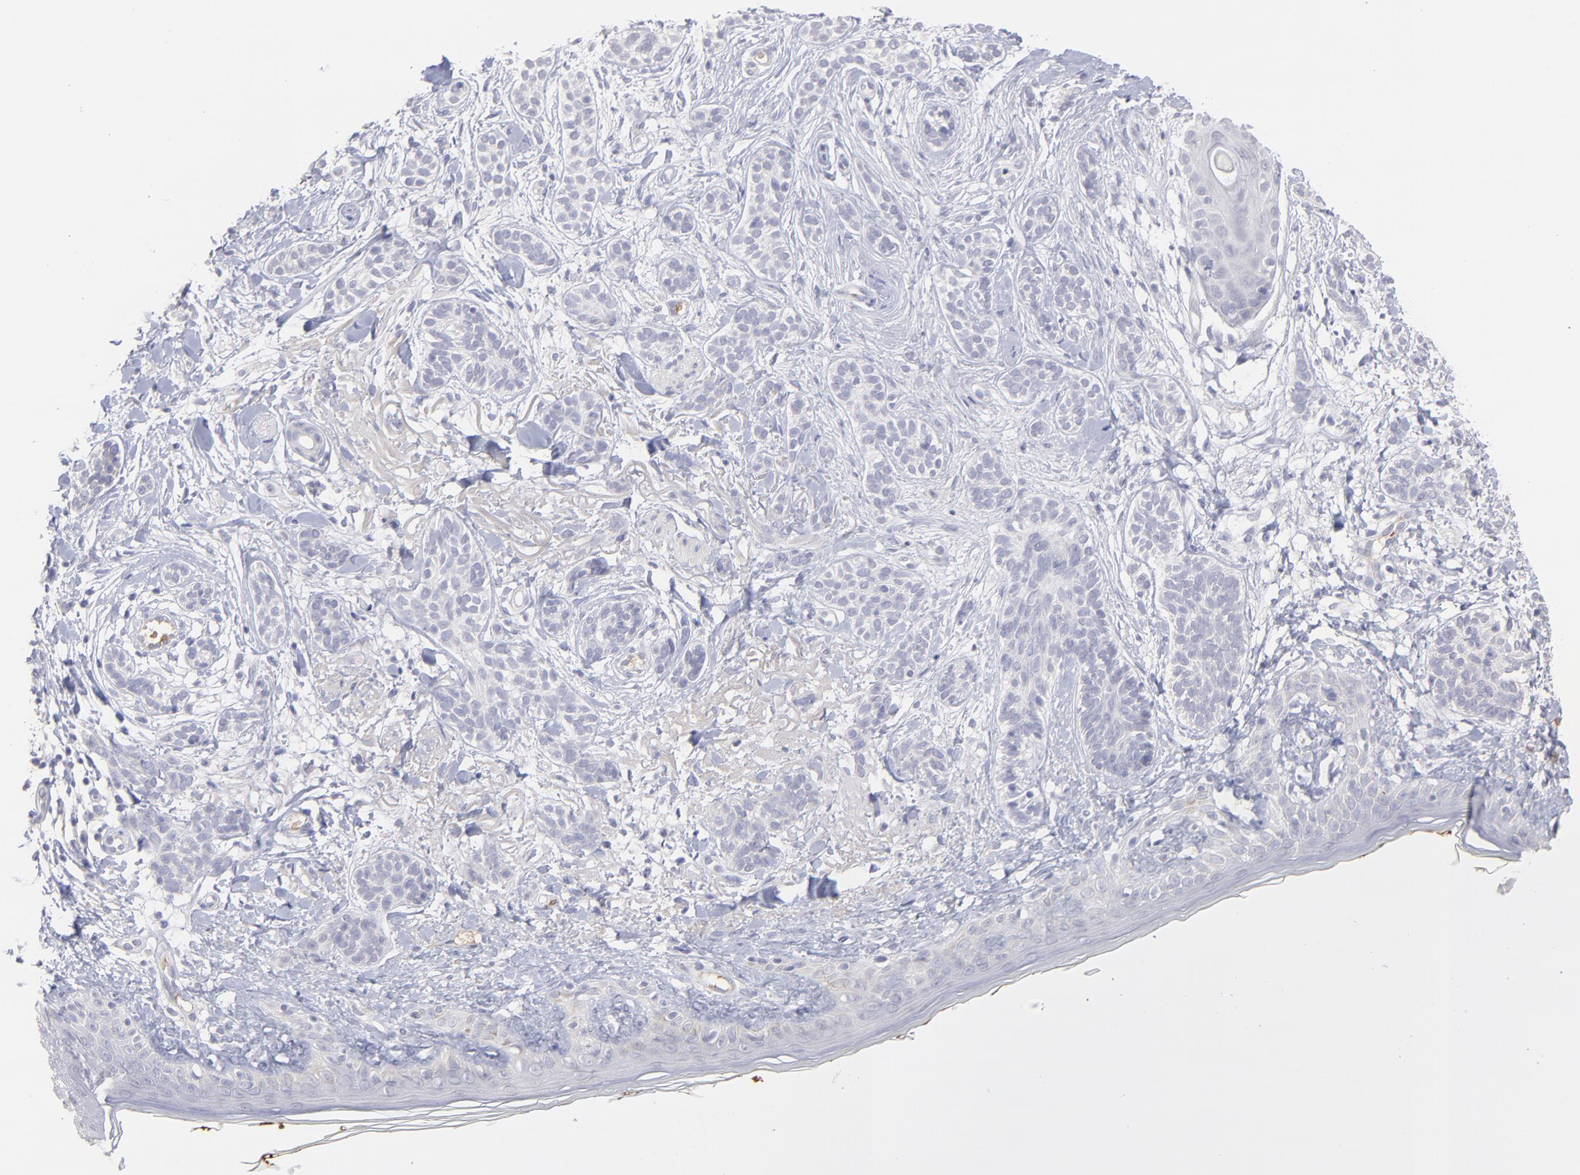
{"staining": {"intensity": "negative", "quantity": "none", "location": "none"}, "tissue": "skin cancer", "cell_type": "Tumor cells", "image_type": "cancer", "snomed": [{"axis": "morphology", "description": "Normal tissue, NOS"}, {"axis": "morphology", "description": "Basal cell carcinoma"}, {"axis": "topography", "description": "Skin"}], "caption": "IHC histopathology image of skin cancer (basal cell carcinoma) stained for a protein (brown), which demonstrates no positivity in tumor cells.", "gene": "F13B", "patient": {"sex": "male", "age": 63}}